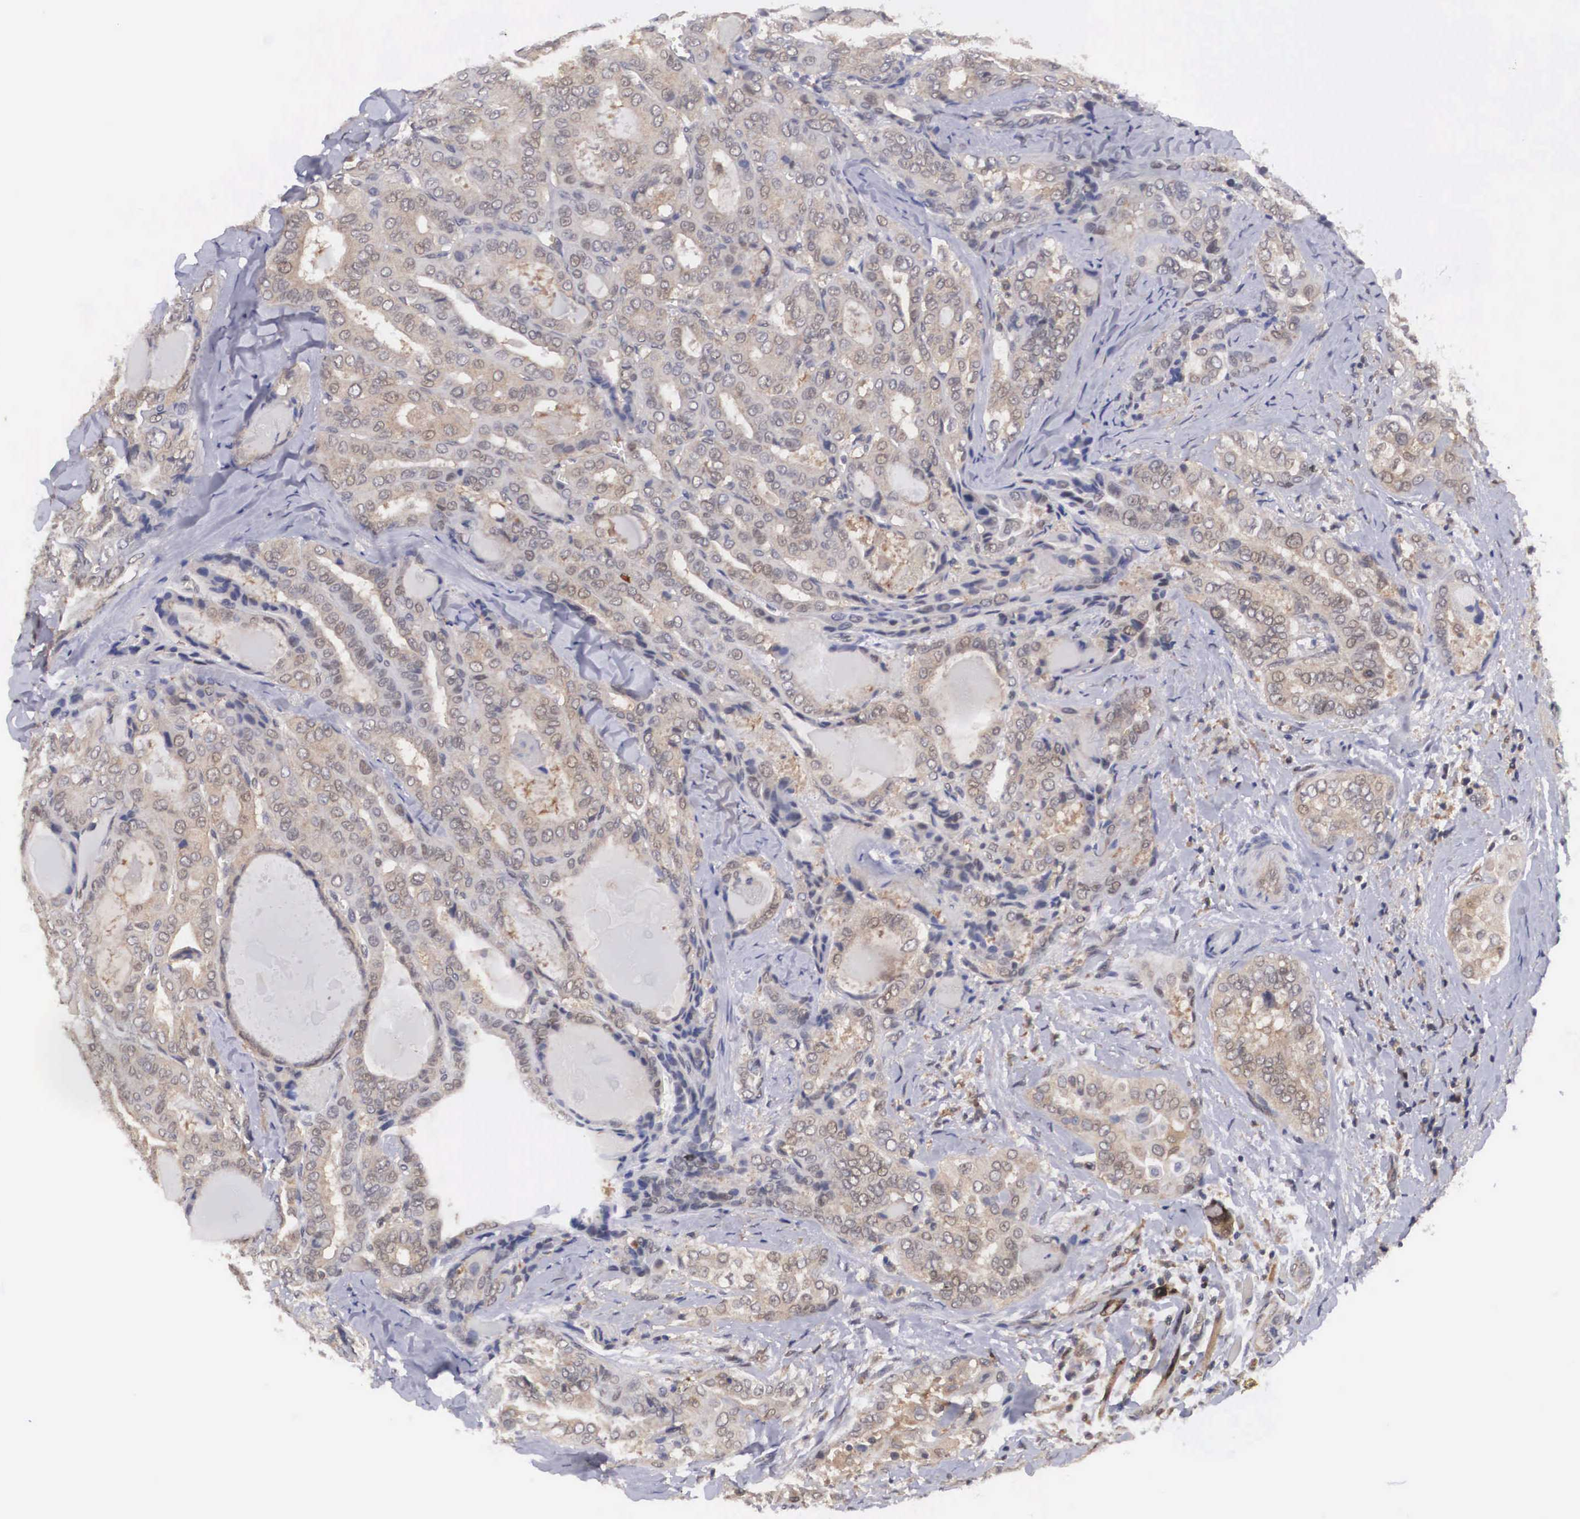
{"staining": {"intensity": "weak", "quantity": ">75%", "location": "cytoplasmic/membranous"}, "tissue": "thyroid cancer", "cell_type": "Tumor cells", "image_type": "cancer", "snomed": [{"axis": "morphology", "description": "Papillary adenocarcinoma, NOS"}, {"axis": "topography", "description": "Thyroid gland"}], "caption": "Protein expression analysis of human papillary adenocarcinoma (thyroid) reveals weak cytoplasmic/membranous staining in about >75% of tumor cells.", "gene": "ADSL", "patient": {"sex": "female", "age": 71}}